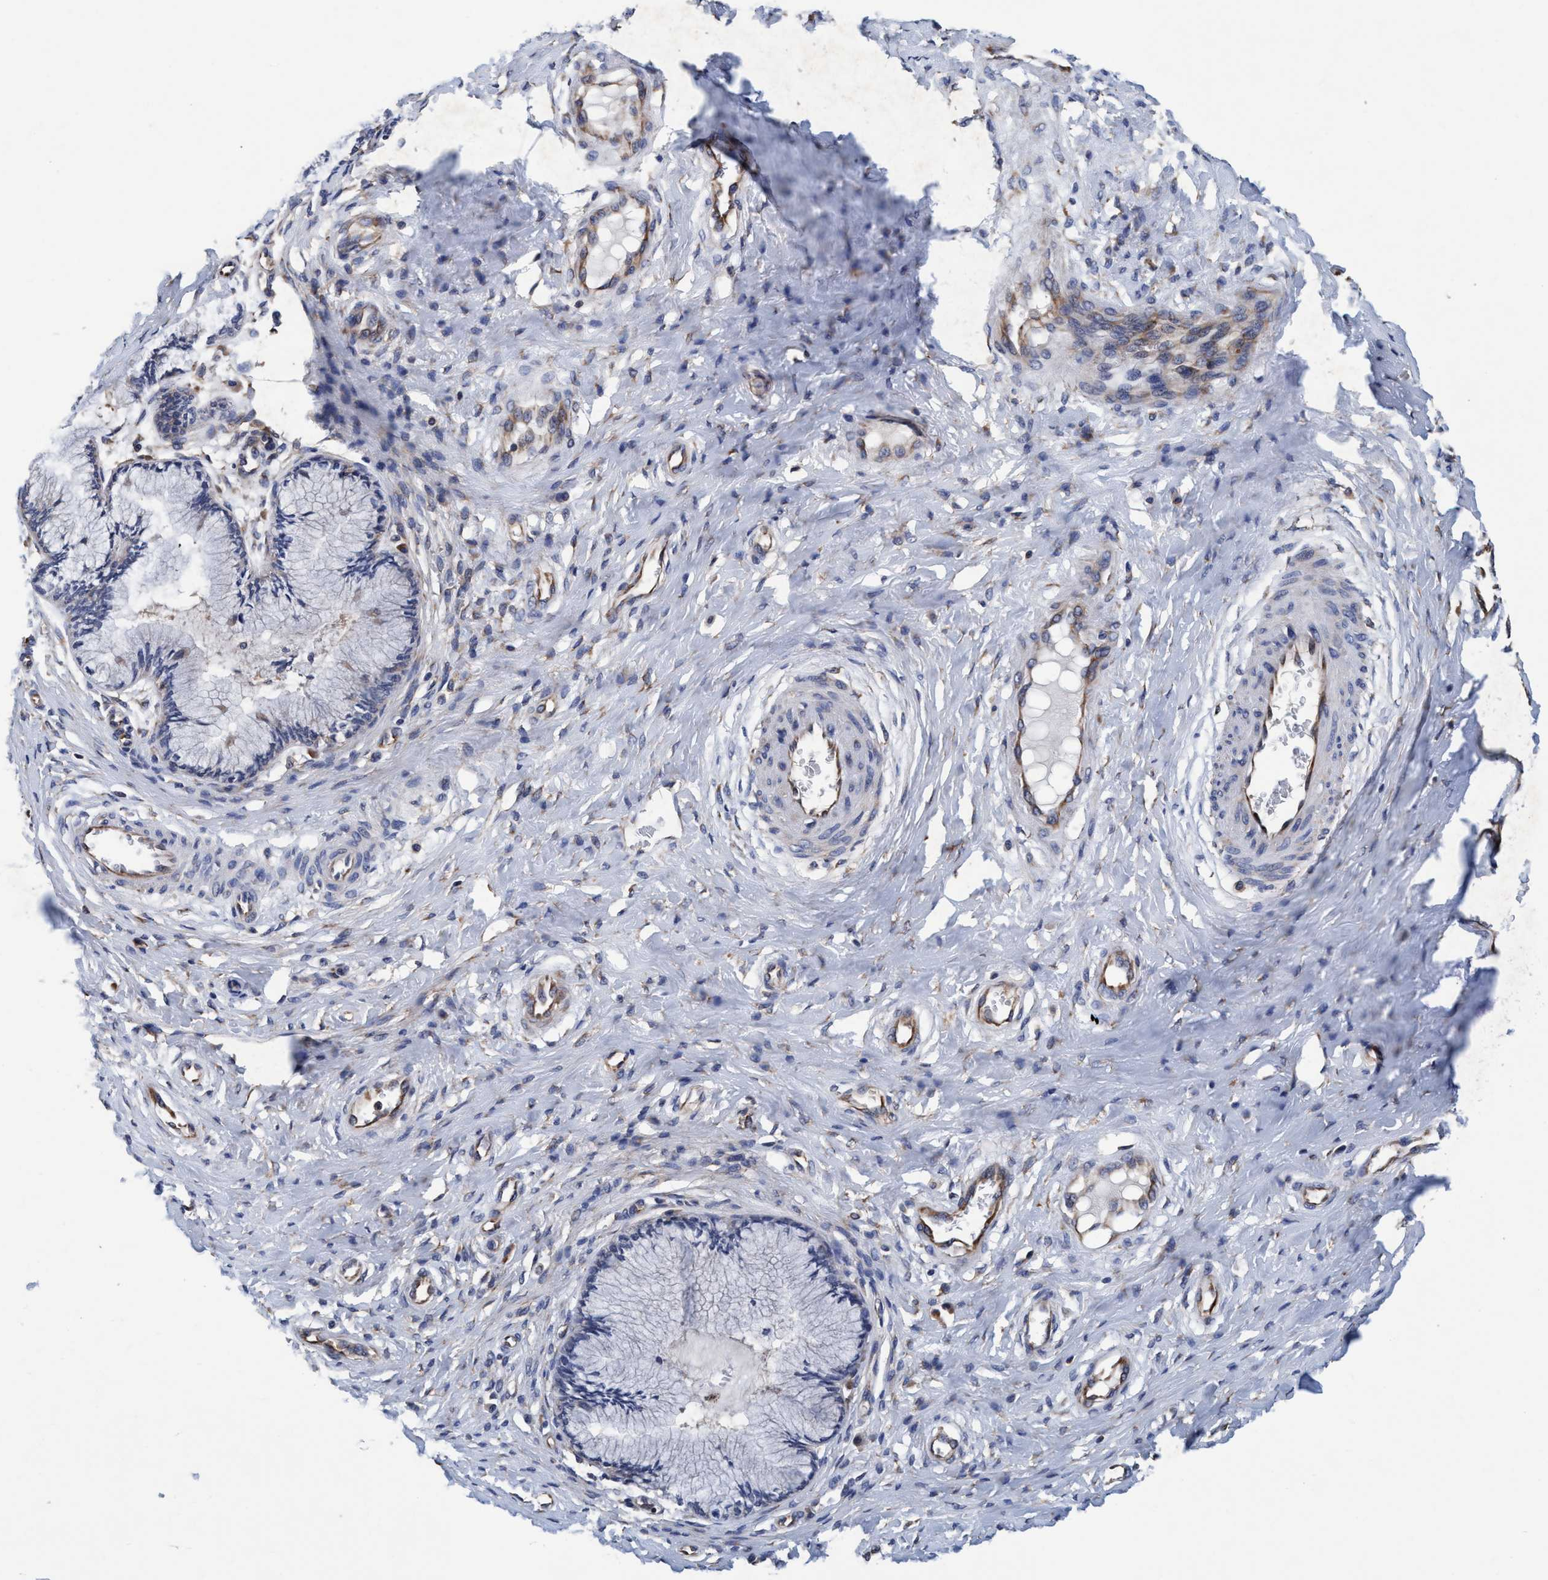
{"staining": {"intensity": "negative", "quantity": "none", "location": "none"}, "tissue": "cervix", "cell_type": "Glandular cells", "image_type": "normal", "snomed": [{"axis": "morphology", "description": "Normal tissue, NOS"}, {"axis": "topography", "description": "Cervix"}], "caption": "Immunohistochemistry (IHC) histopathology image of normal cervix stained for a protein (brown), which shows no positivity in glandular cells.", "gene": "ENDOG", "patient": {"sex": "female", "age": 55}}